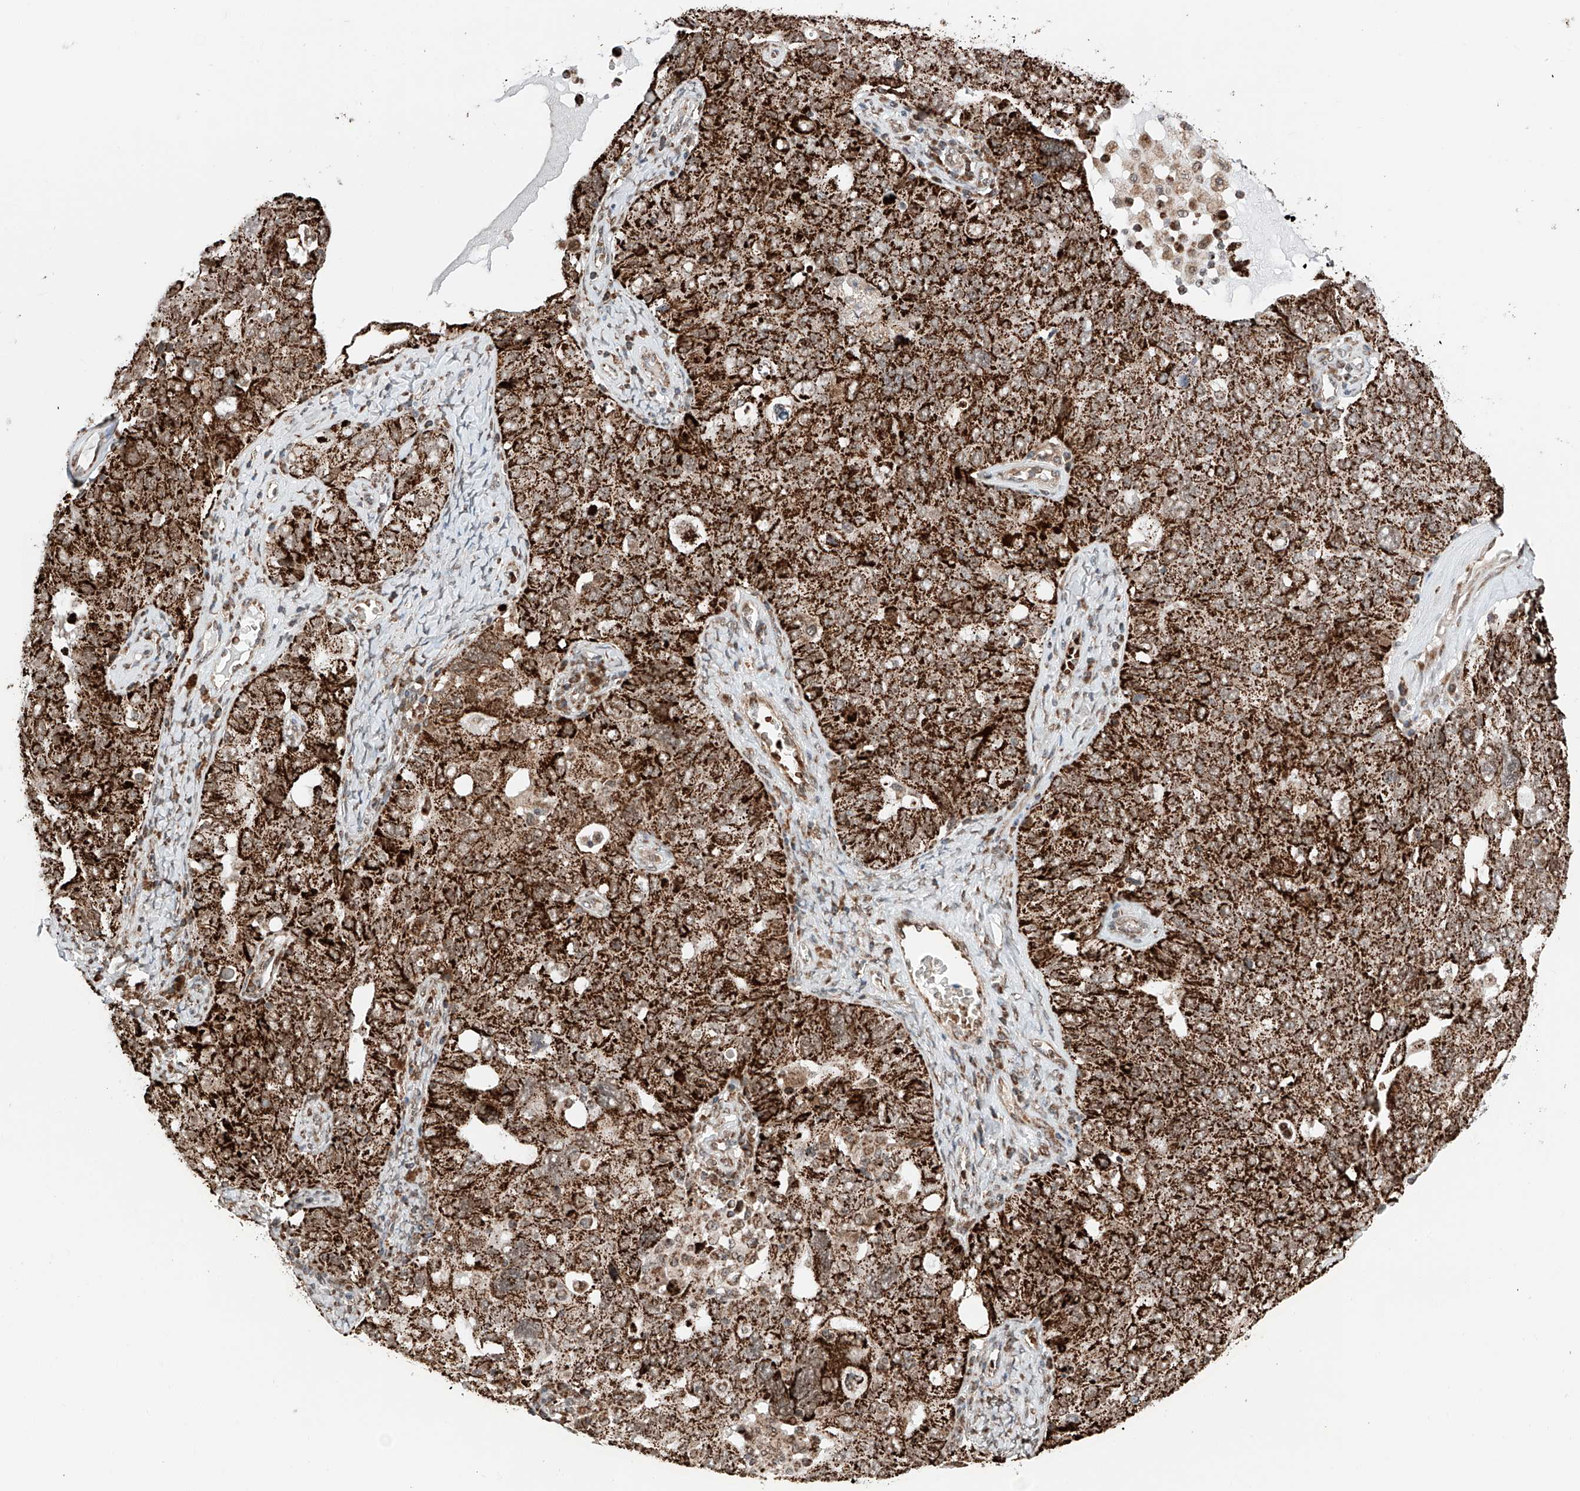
{"staining": {"intensity": "strong", "quantity": ">75%", "location": "cytoplasmic/membranous"}, "tissue": "ovarian cancer", "cell_type": "Tumor cells", "image_type": "cancer", "snomed": [{"axis": "morphology", "description": "Carcinoma, endometroid"}, {"axis": "topography", "description": "Ovary"}], "caption": "An immunohistochemistry histopathology image of tumor tissue is shown. Protein staining in brown shows strong cytoplasmic/membranous positivity in ovarian endometroid carcinoma within tumor cells.", "gene": "ZSCAN29", "patient": {"sex": "female", "age": 62}}